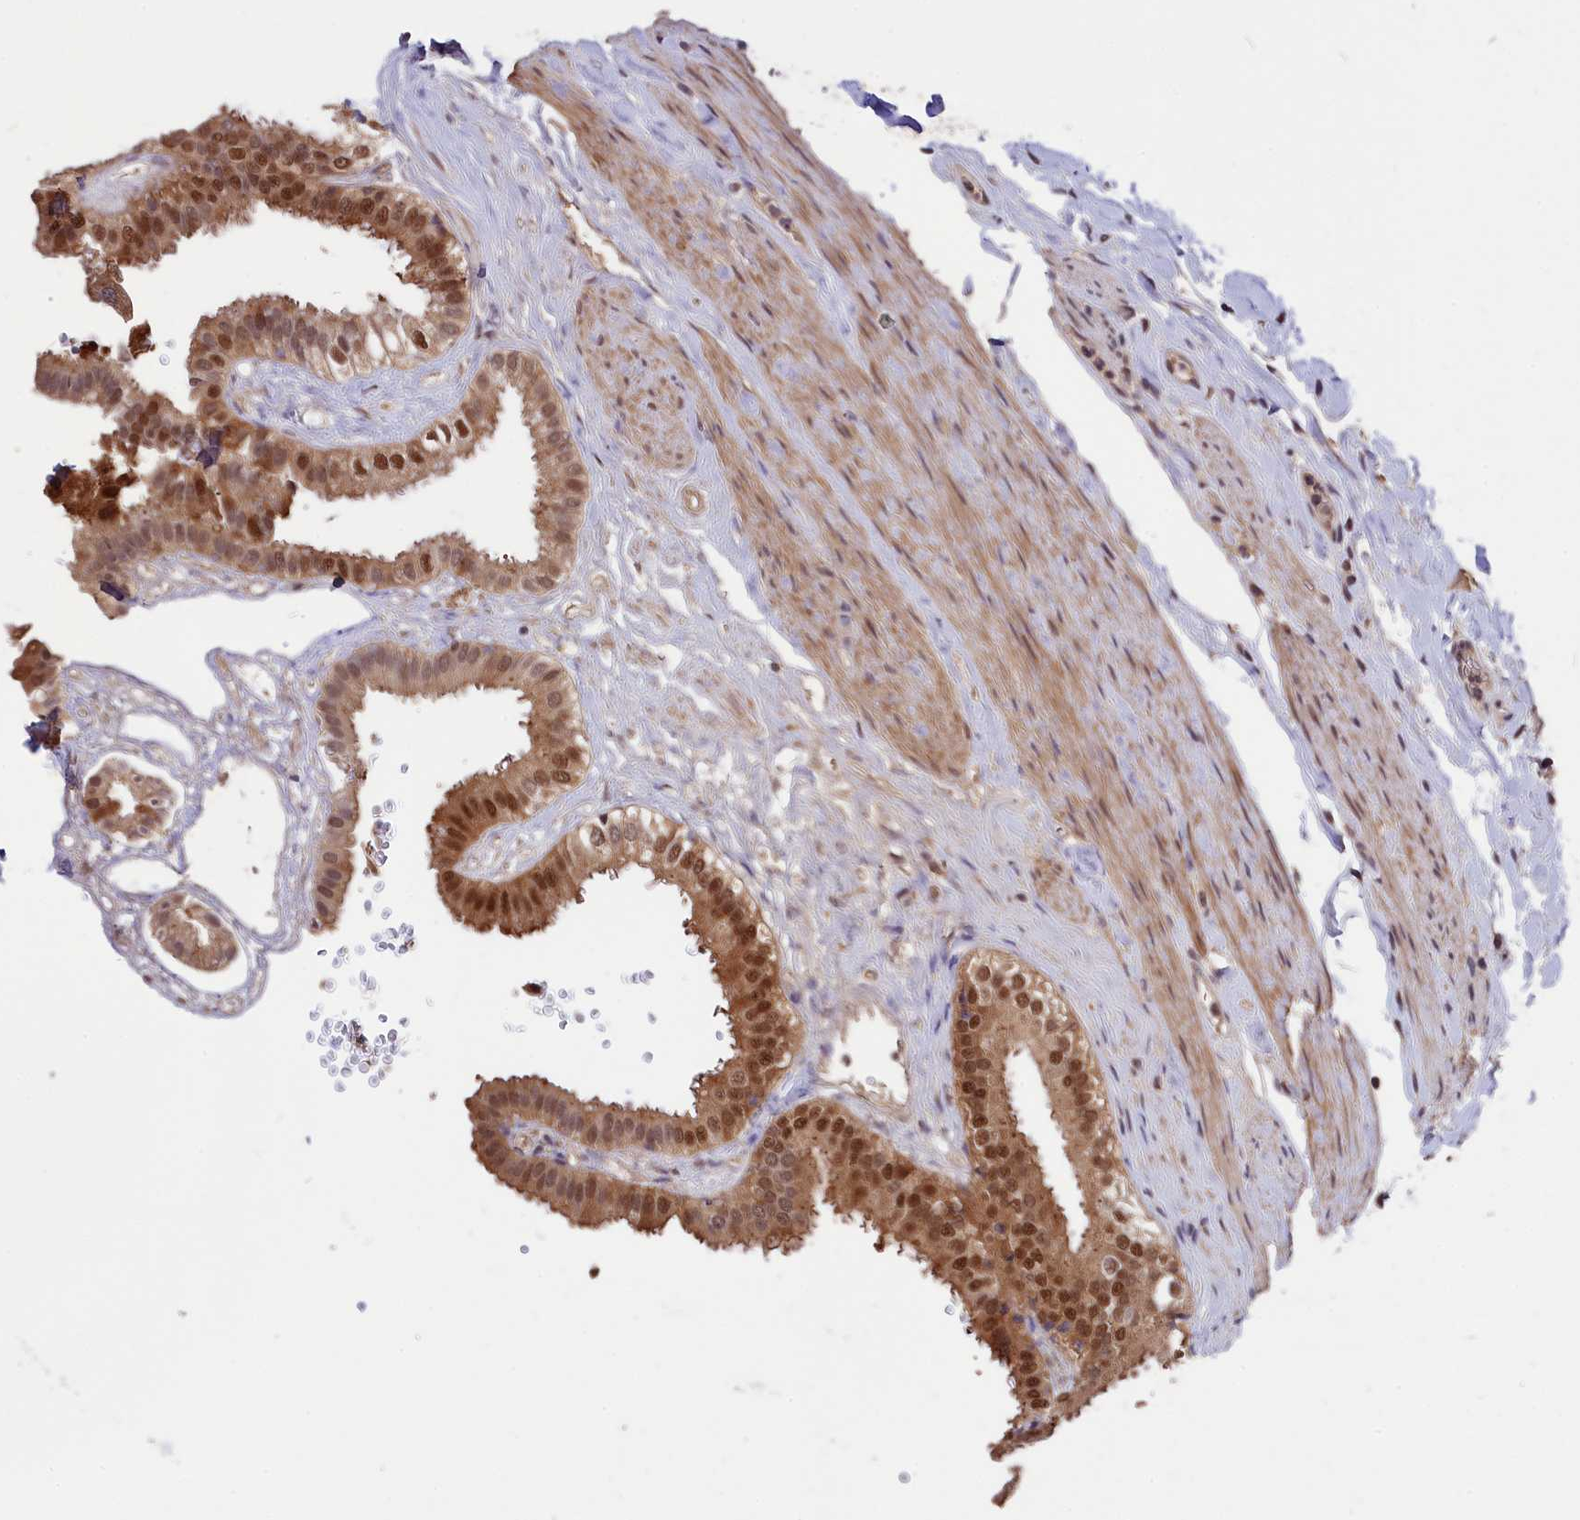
{"staining": {"intensity": "strong", "quantity": ">75%", "location": "cytoplasmic/membranous,nuclear"}, "tissue": "gallbladder", "cell_type": "Glandular cells", "image_type": "normal", "snomed": [{"axis": "morphology", "description": "Normal tissue, NOS"}, {"axis": "topography", "description": "Gallbladder"}], "caption": "IHC photomicrograph of benign gallbladder stained for a protein (brown), which displays high levels of strong cytoplasmic/membranous,nuclear expression in about >75% of glandular cells.", "gene": "ADRM1", "patient": {"sex": "female", "age": 61}}